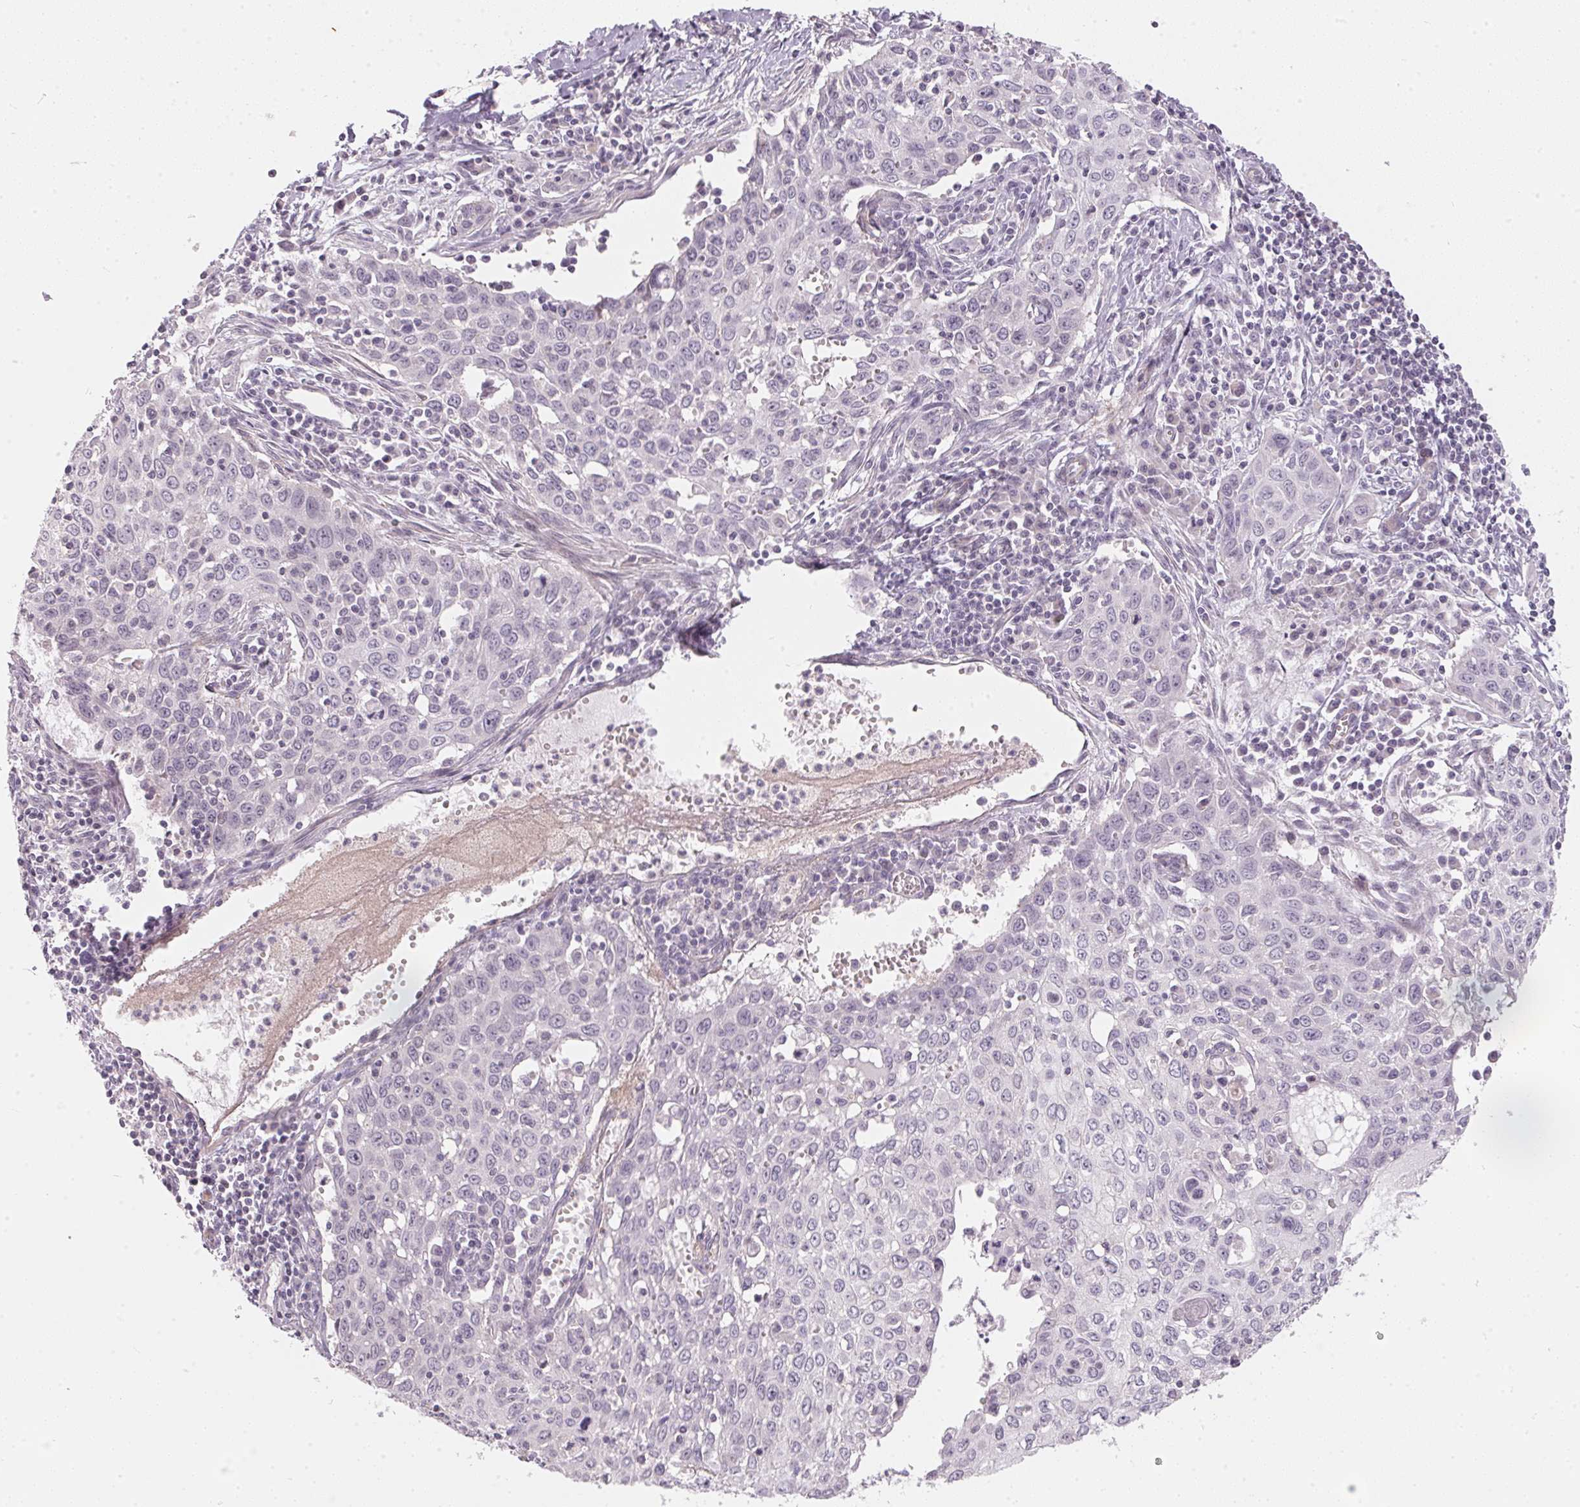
{"staining": {"intensity": "negative", "quantity": "none", "location": "none"}, "tissue": "cervical cancer", "cell_type": "Tumor cells", "image_type": "cancer", "snomed": [{"axis": "morphology", "description": "Squamous cell carcinoma, NOS"}, {"axis": "topography", "description": "Cervix"}], "caption": "The photomicrograph displays no staining of tumor cells in squamous cell carcinoma (cervical). (DAB (3,3'-diaminobenzidine) immunohistochemistry (IHC) with hematoxylin counter stain).", "gene": "GDAP1L1", "patient": {"sex": "female", "age": 38}}